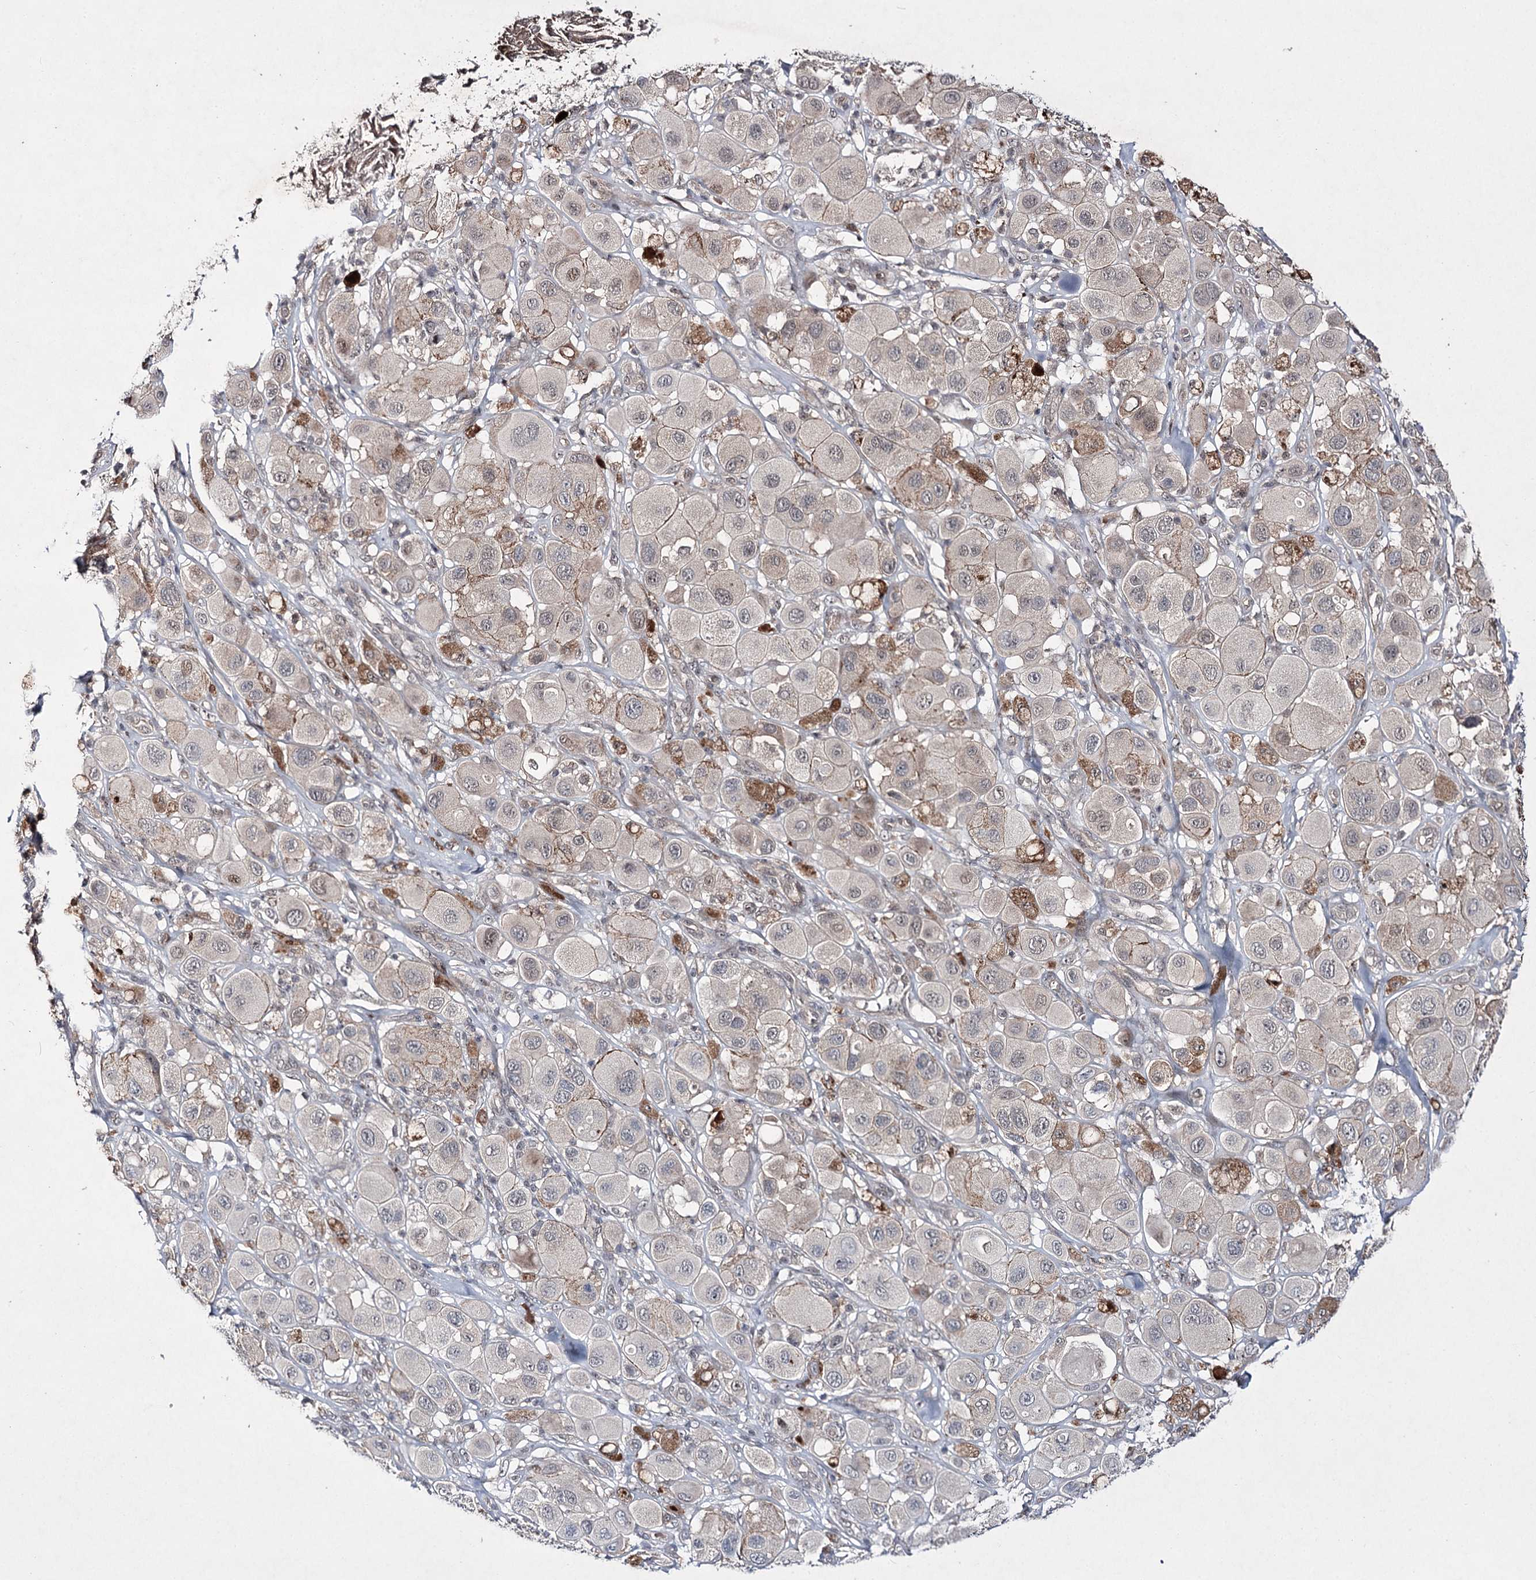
{"staining": {"intensity": "weak", "quantity": "<25%", "location": "cytoplasmic/membranous"}, "tissue": "melanoma", "cell_type": "Tumor cells", "image_type": "cancer", "snomed": [{"axis": "morphology", "description": "Malignant melanoma, Metastatic site"}, {"axis": "topography", "description": "Skin"}], "caption": "IHC histopathology image of neoplastic tissue: human malignant melanoma (metastatic site) stained with DAB (3,3'-diaminobenzidine) displays no significant protein staining in tumor cells. (Immunohistochemistry, brightfield microscopy, high magnification).", "gene": "HOXC11", "patient": {"sex": "male", "age": 41}}